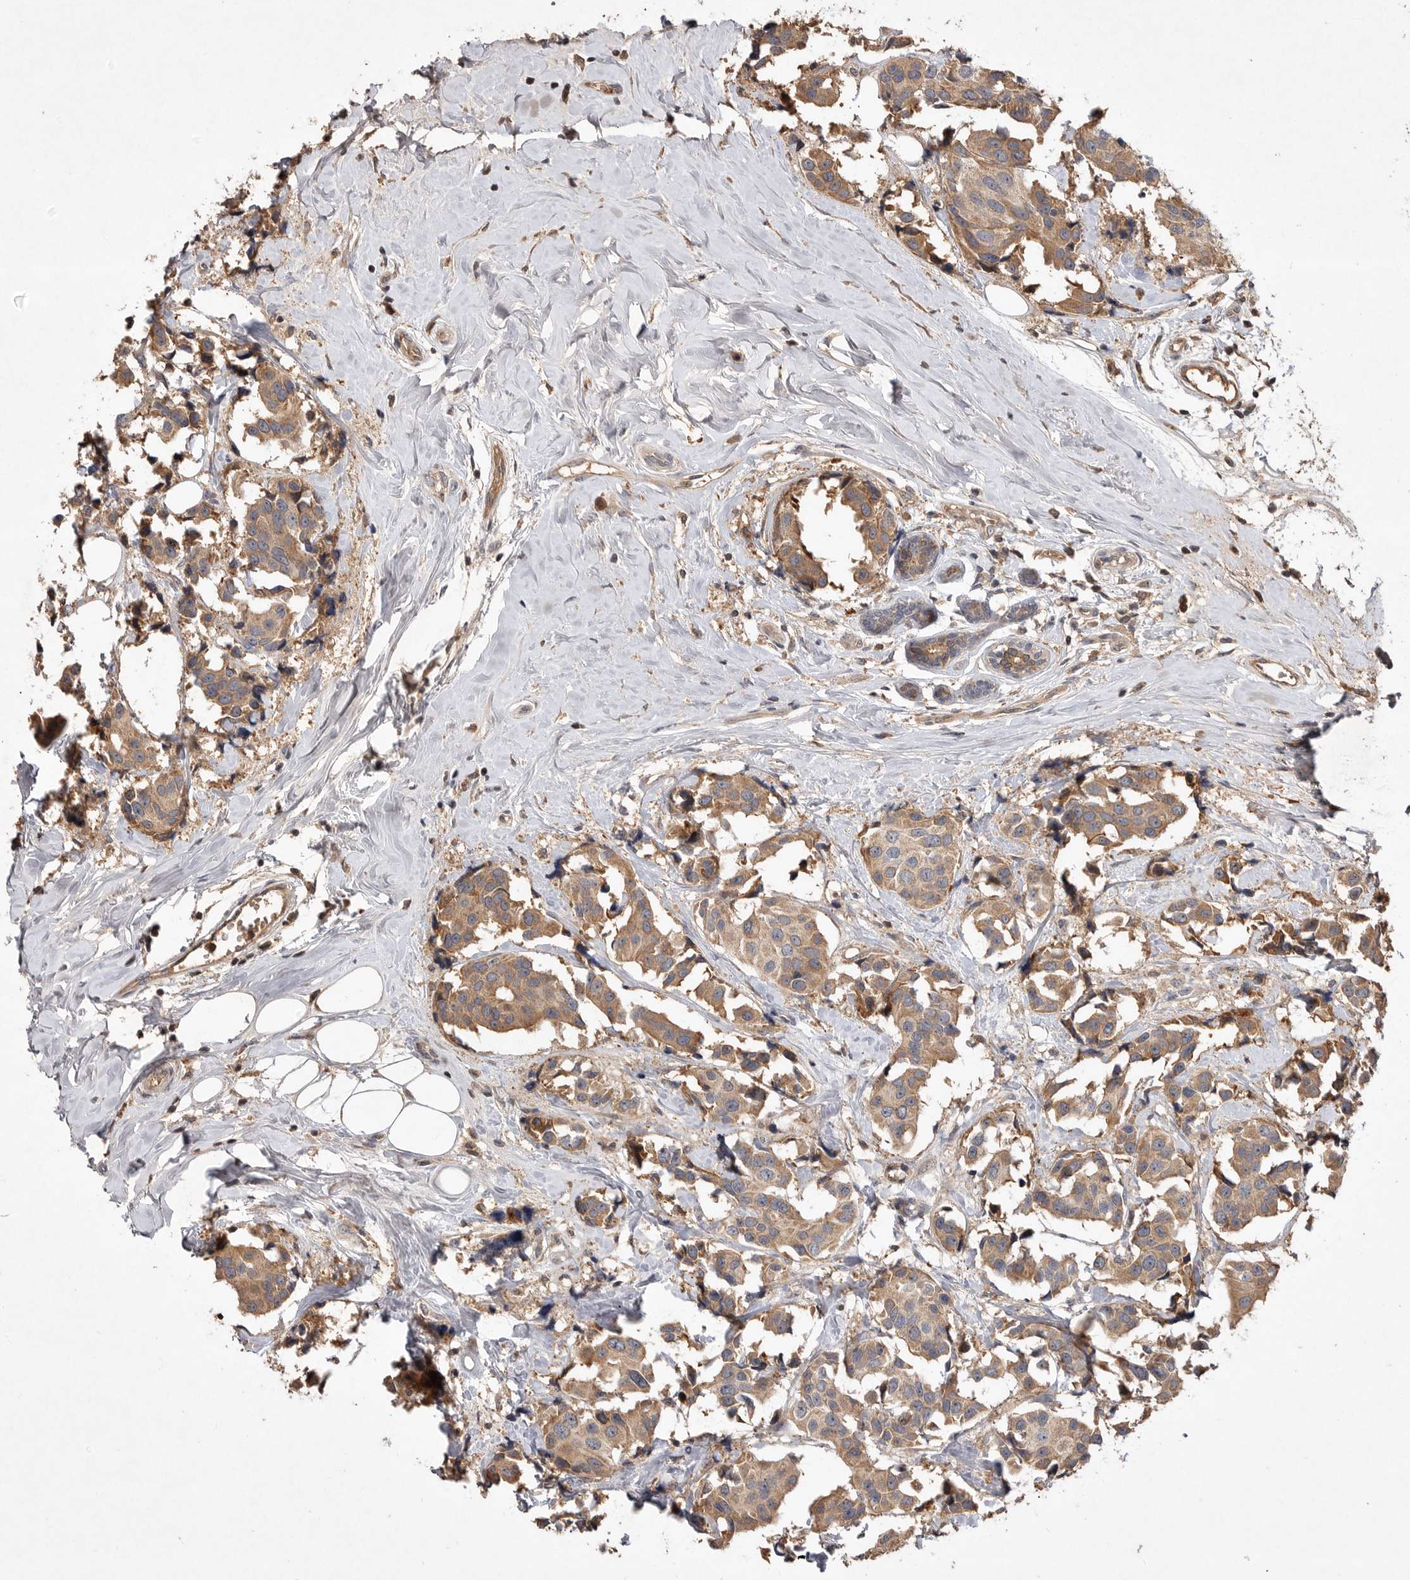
{"staining": {"intensity": "moderate", "quantity": ">75%", "location": "cytoplasmic/membranous"}, "tissue": "breast cancer", "cell_type": "Tumor cells", "image_type": "cancer", "snomed": [{"axis": "morphology", "description": "Normal tissue, NOS"}, {"axis": "morphology", "description": "Duct carcinoma"}, {"axis": "topography", "description": "Breast"}], "caption": "Breast cancer stained for a protein shows moderate cytoplasmic/membranous positivity in tumor cells.", "gene": "VN1R4", "patient": {"sex": "female", "age": 39}}